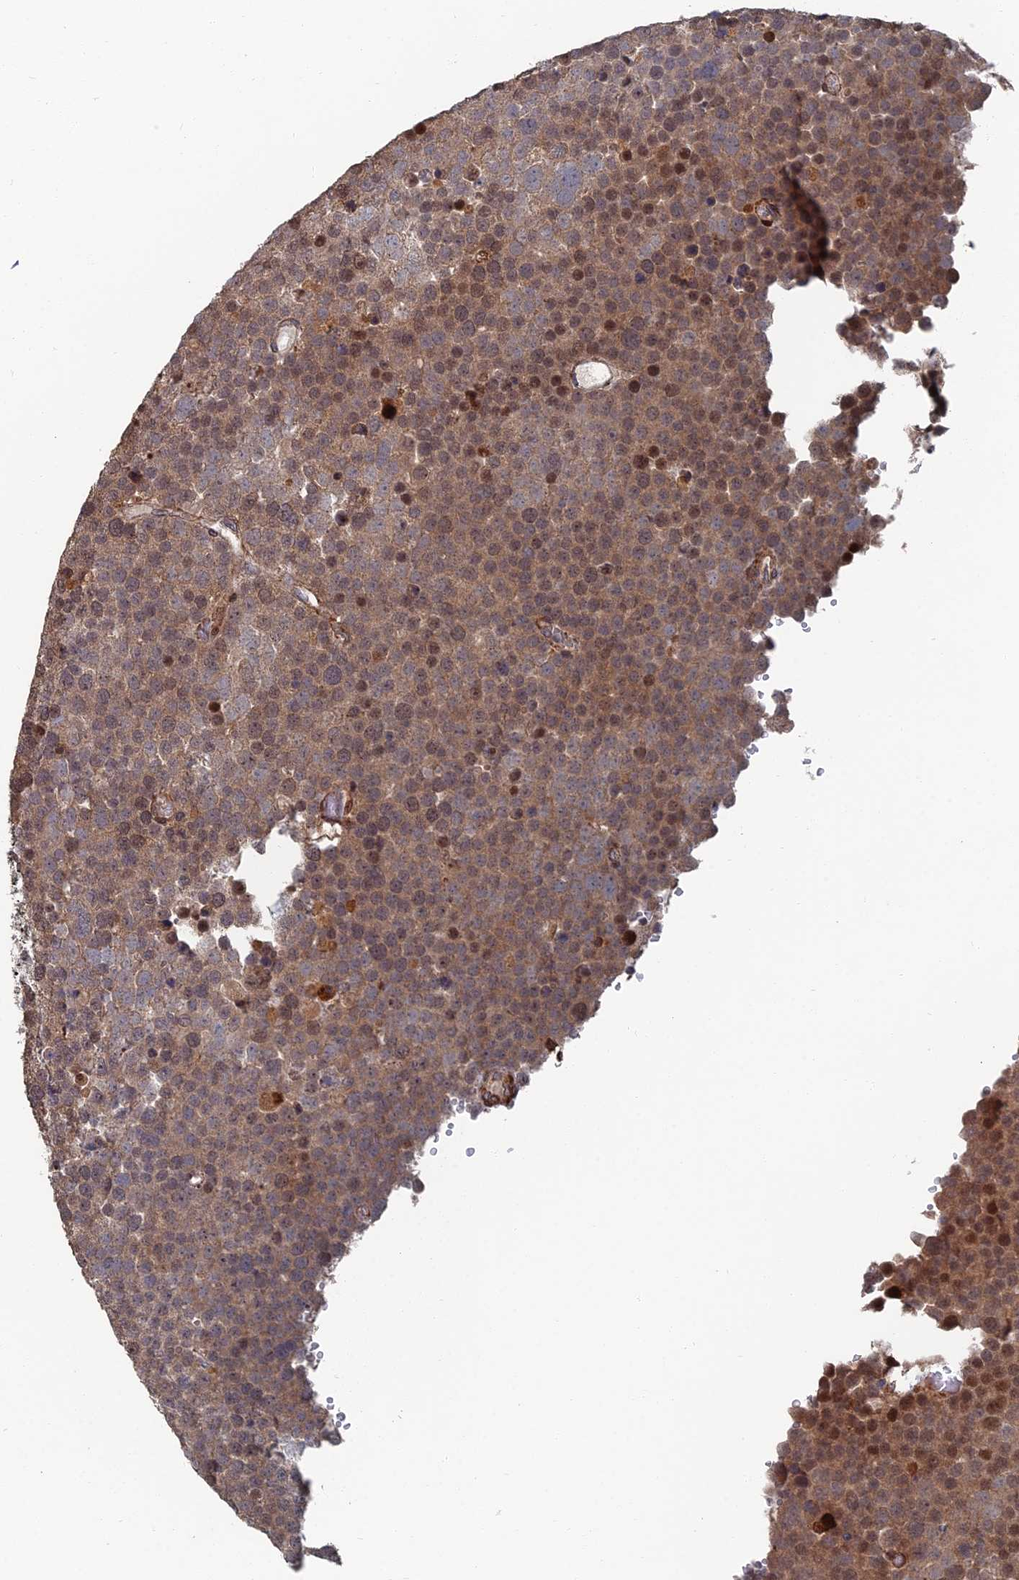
{"staining": {"intensity": "moderate", "quantity": "<25%", "location": "cytoplasmic/membranous,nuclear"}, "tissue": "testis cancer", "cell_type": "Tumor cells", "image_type": "cancer", "snomed": [{"axis": "morphology", "description": "Seminoma, NOS"}, {"axis": "topography", "description": "Testis"}], "caption": "Protein expression by IHC exhibits moderate cytoplasmic/membranous and nuclear positivity in about <25% of tumor cells in testis seminoma. (Brightfield microscopy of DAB IHC at high magnification).", "gene": "GTF2IRD1", "patient": {"sex": "male", "age": 71}}